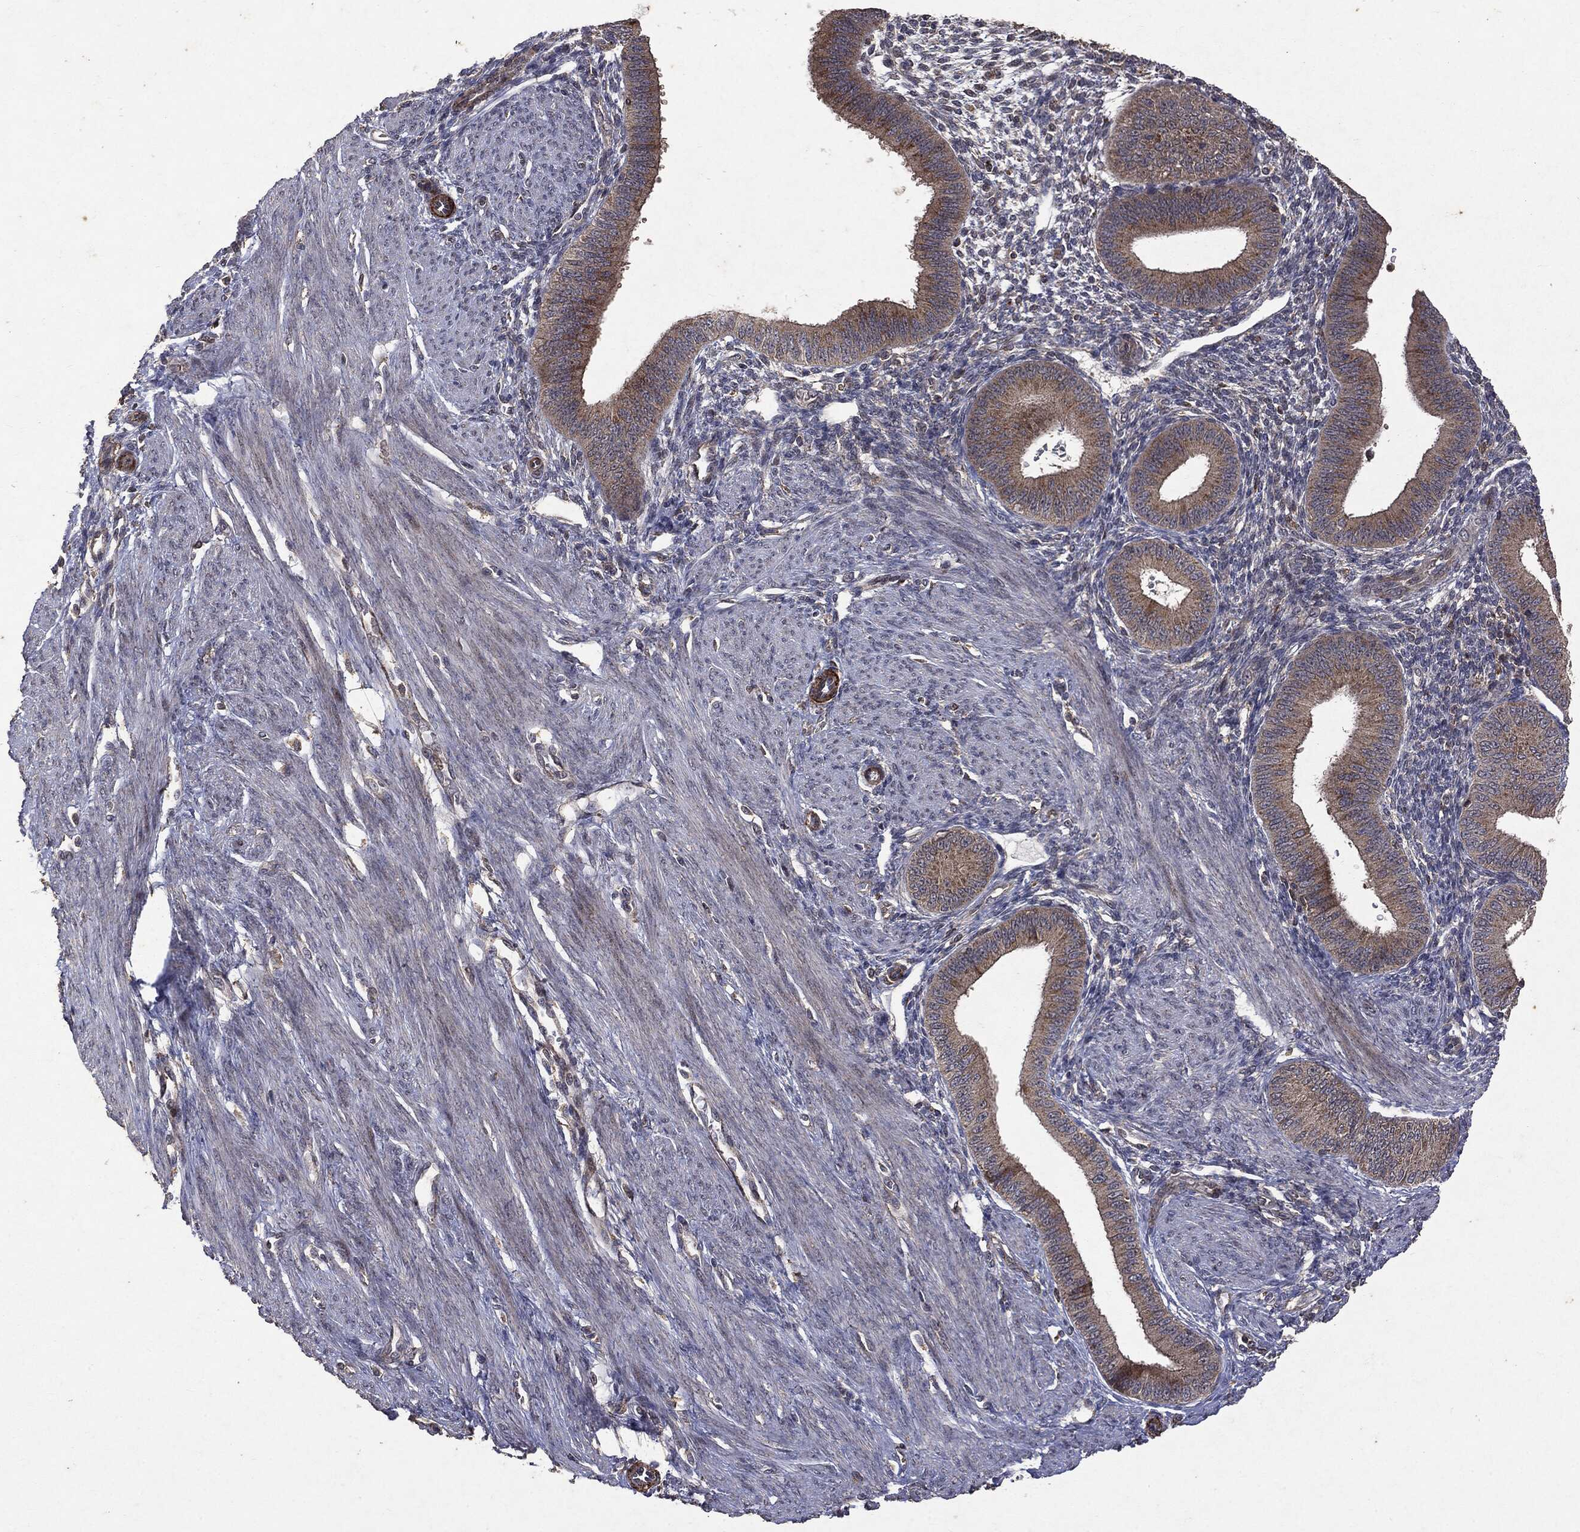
{"staining": {"intensity": "negative", "quantity": "none", "location": "none"}, "tissue": "endometrium", "cell_type": "Cells in endometrial stroma", "image_type": "normal", "snomed": [{"axis": "morphology", "description": "Normal tissue, NOS"}, {"axis": "topography", "description": "Endometrium"}], "caption": "DAB immunohistochemical staining of unremarkable human endometrium reveals no significant staining in cells in endometrial stroma. (DAB immunohistochemistry (IHC) visualized using brightfield microscopy, high magnification).", "gene": "PTEN", "patient": {"sex": "female", "age": 39}}